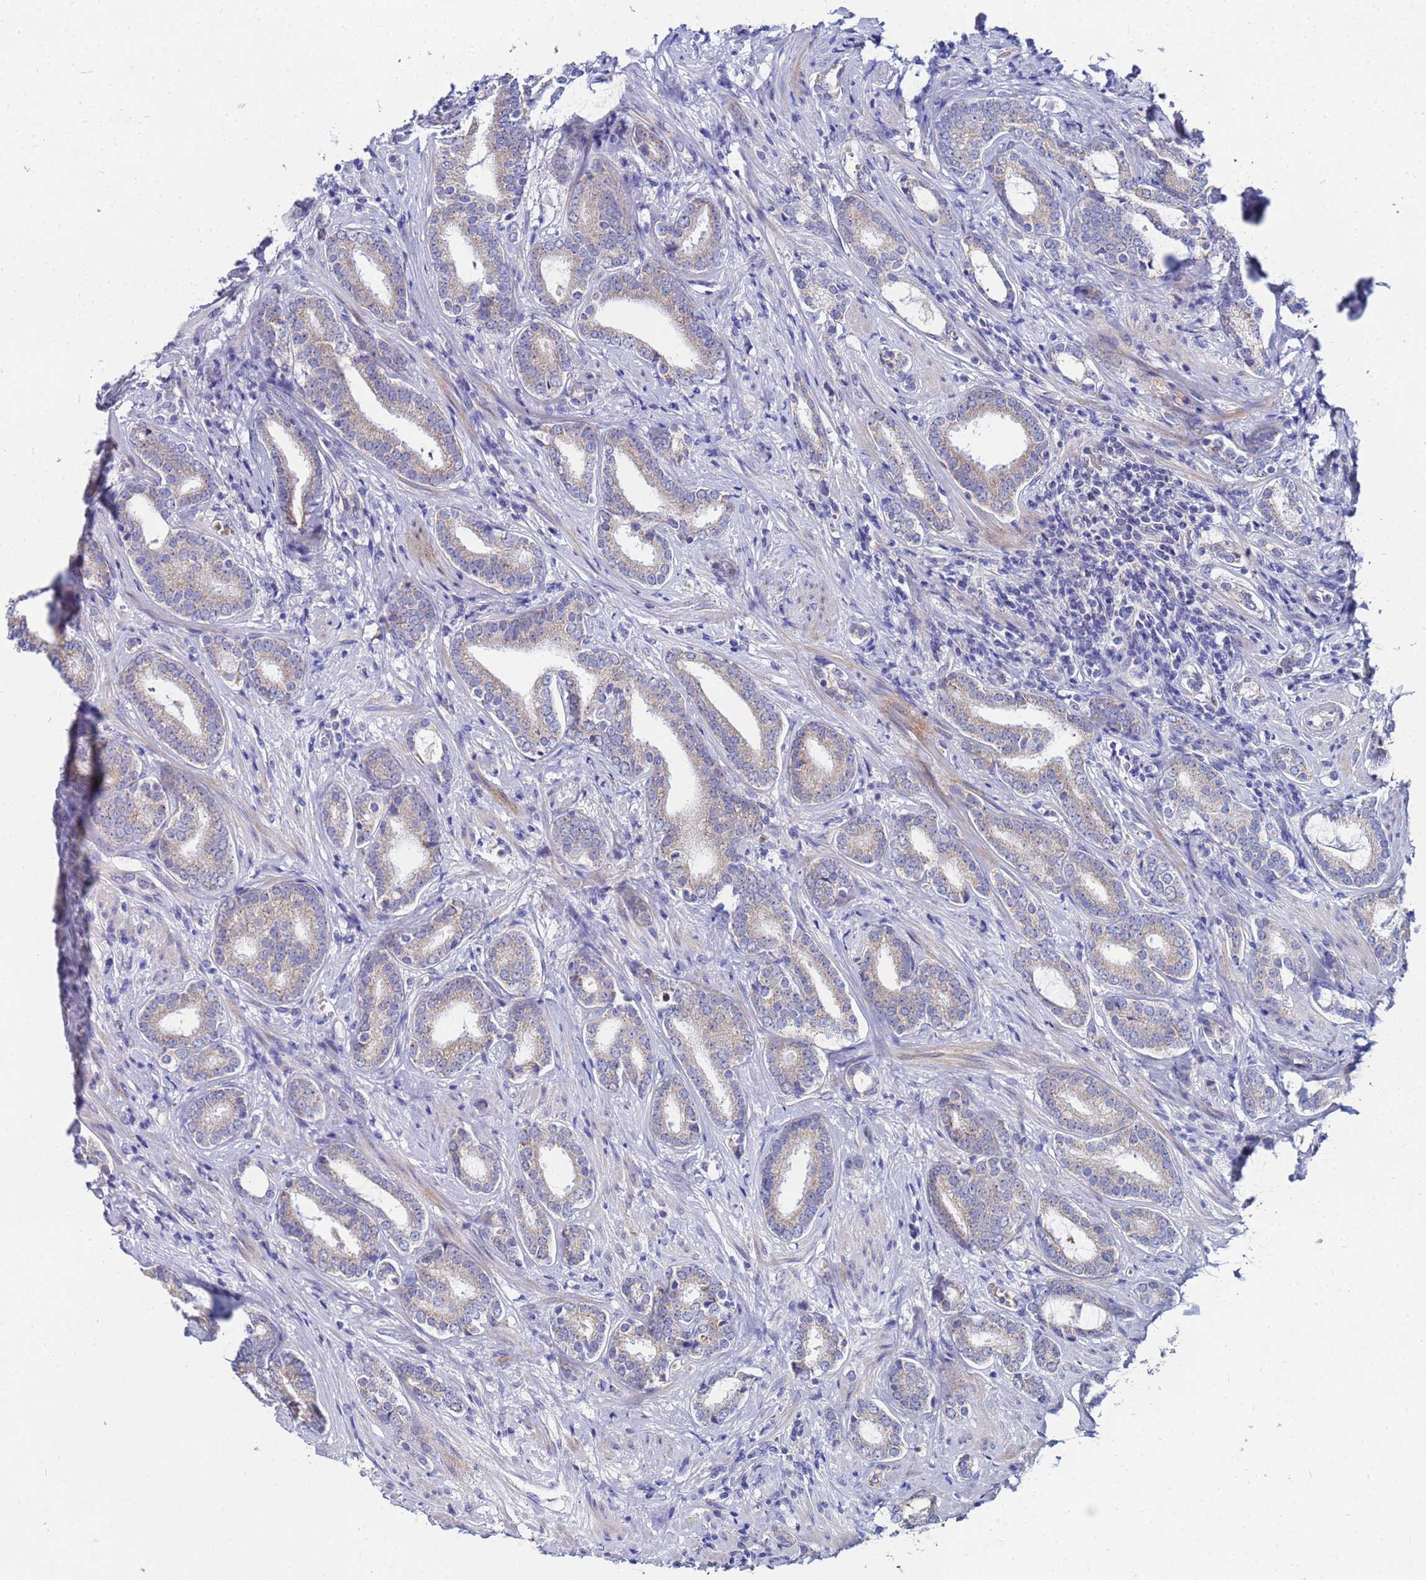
{"staining": {"intensity": "weak", "quantity": "25%-75%", "location": "cytoplasmic/membranous"}, "tissue": "prostate cancer", "cell_type": "Tumor cells", "image_type": "cancer", "snomed": [{"axis": "morphology", "description": "Adenocarcinoma, High grade"}, {"axis": "topography", "description": "Prostate"}], "caption": "Immunohistochemistry micrograph of prostate cancer stained for a protein (brown), which displays low levels of weak cytoplasmic/membranous positivity in approximately 25%-75% of tumor cells.", "gene": "FAHD2A", "patient": {"sex": "male", "age": 63}}